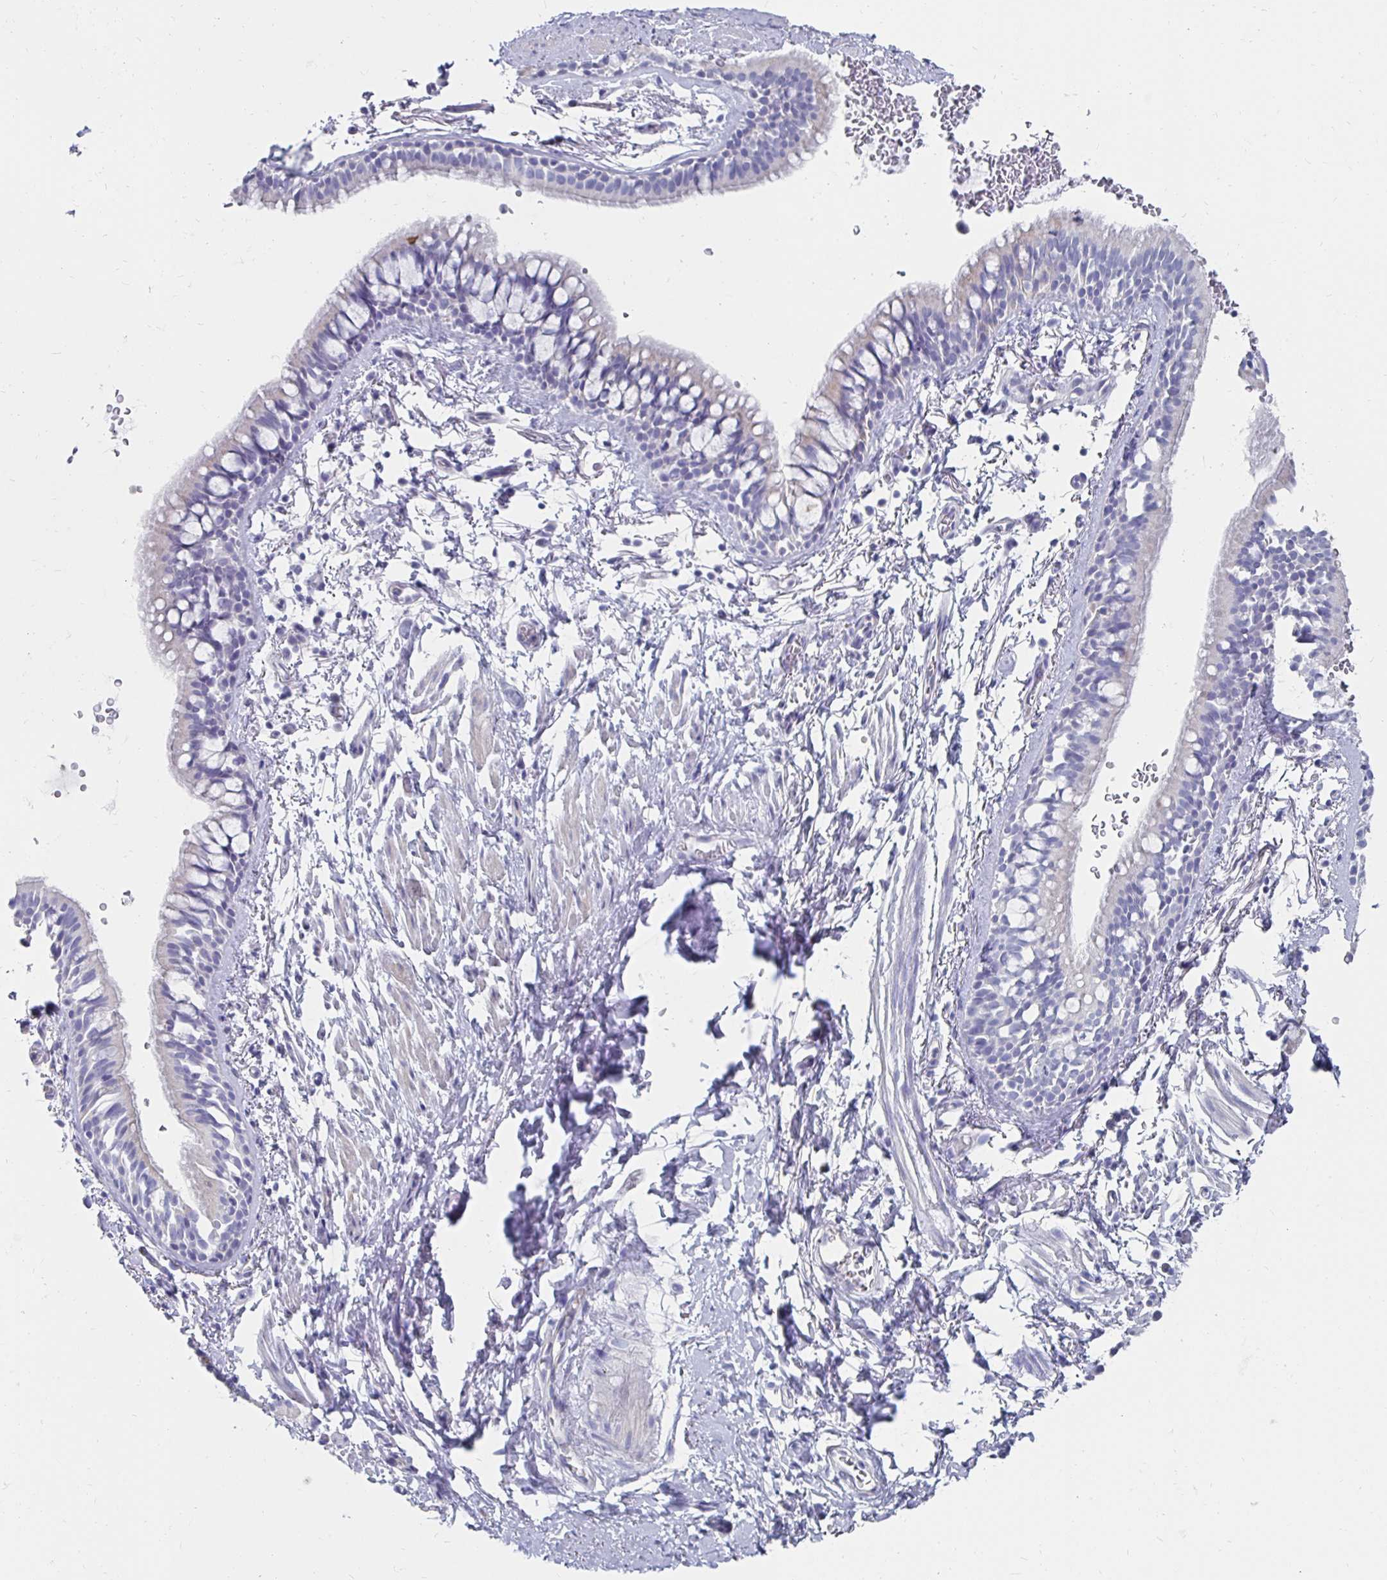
{"staining": {"intensity": "negative", "quantity": "none", "location": "none"}, "tissue": "bronchus", "cell_type": "Respiratory epithelial cells", "image_type": "normal", "snomed": [{"axis": "morphology", "description": "Normal tissue, NOS"}, {"axis": "topography", "description": "Lymph node"}, {"axis": "topography", "description": "Cartilage tissue"}, {"axis": "topography", "description": "Bronchus"}], "caption": "Human bronchus stained for a protein using immunohistochemistry (IHC) shows no positivity in respiratory epithelial cells.", "gene": "SYCP3", "patient": {"sex": "female", "age": 70}}